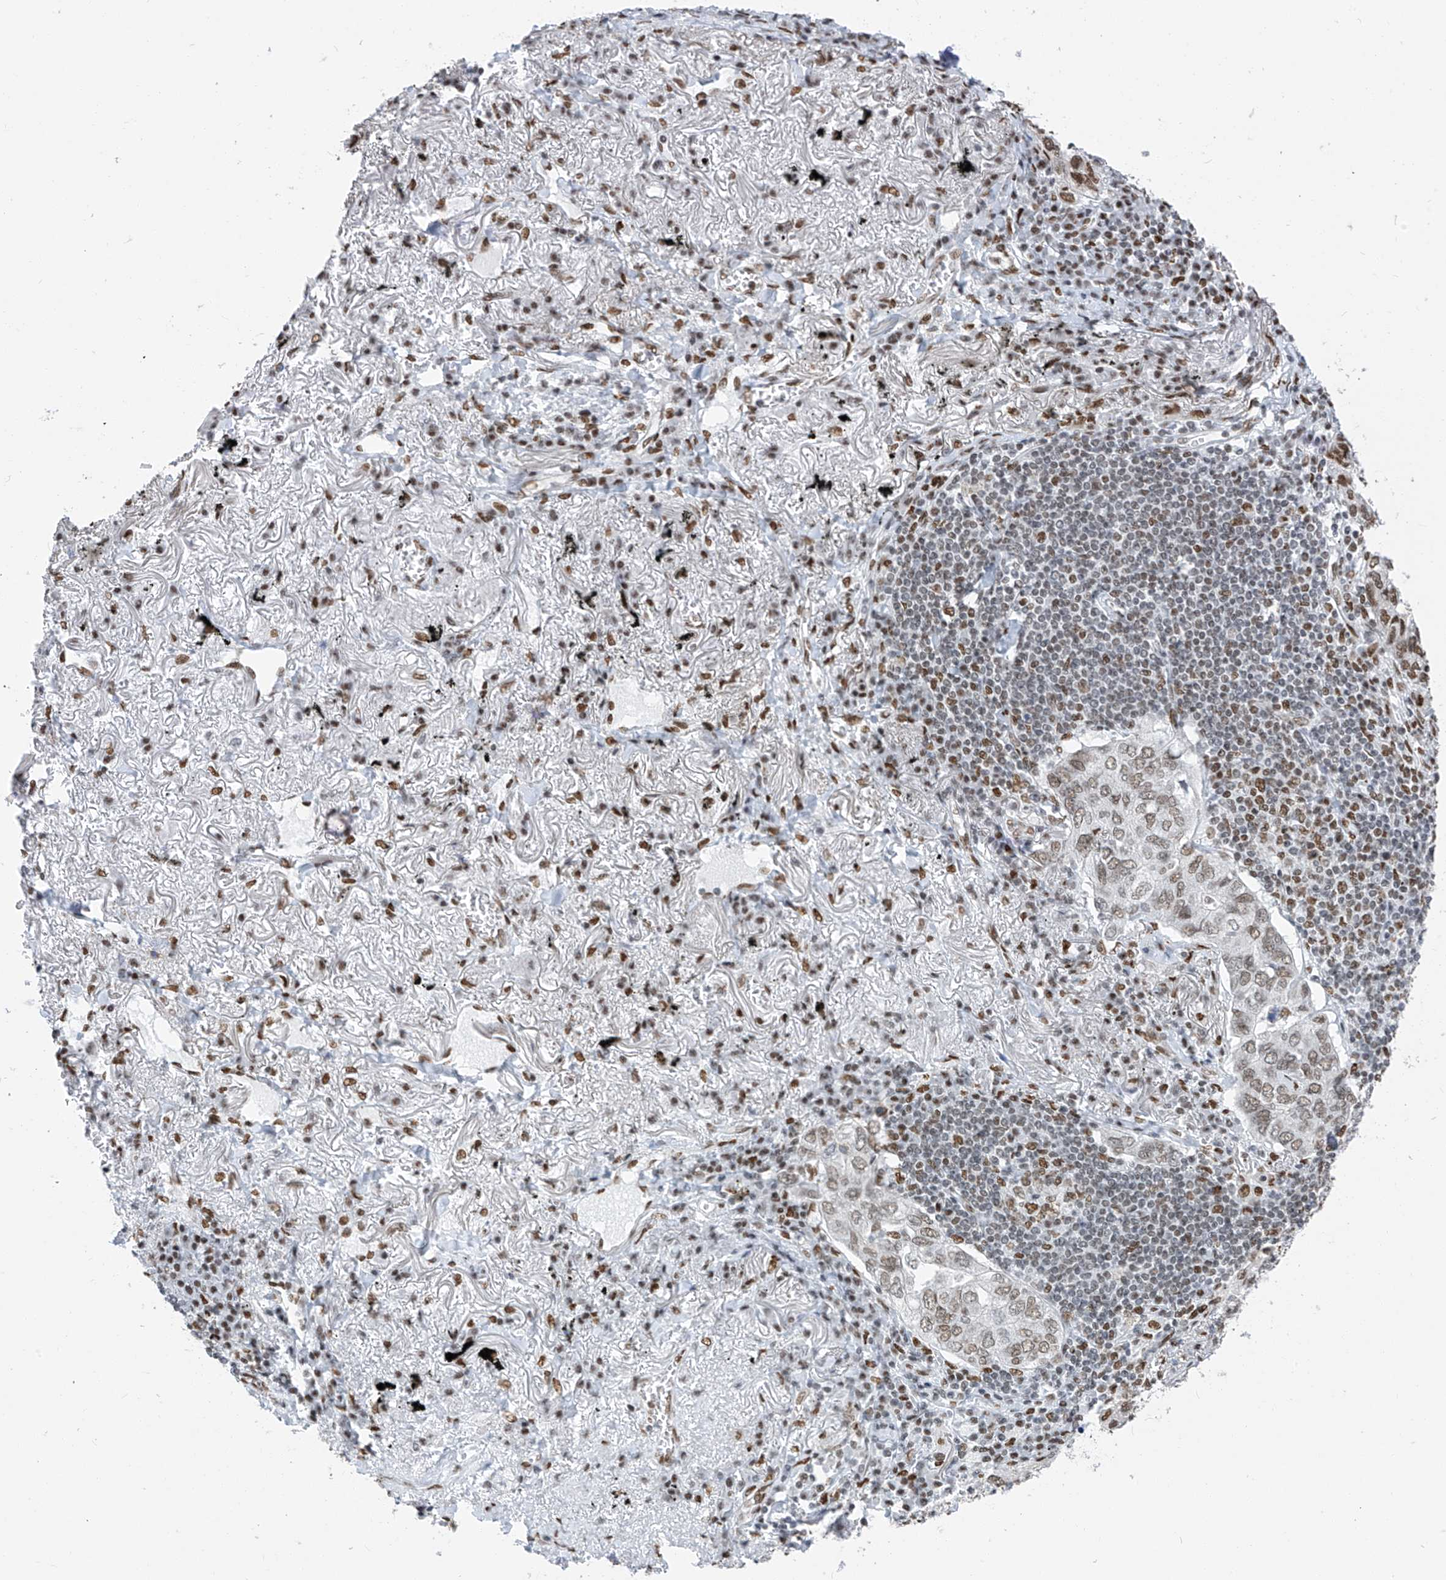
{"staining": {"intensity": "moderate", "quantity": ">75%", "location": "nuclear"}, "tissue": "lung cancer", "cell_type": "Tumor cells", "image_type": "cancer", "snomed": [{"axis": "morphology", "description": "Adenocarcinoma, NOS"}, {"axis": "topography", "description": "Lung"}], "caption": "Immunohistochemistry (IHC) histopathology image of lung cancer (adenocarcinoma) stained for a protein (brown), which reveals medium levels of moderate nuclear positivity in approximately >75% of tumor cells.", "gene": "KHSRP", "patient": {"sex": "male", "age": 65}}